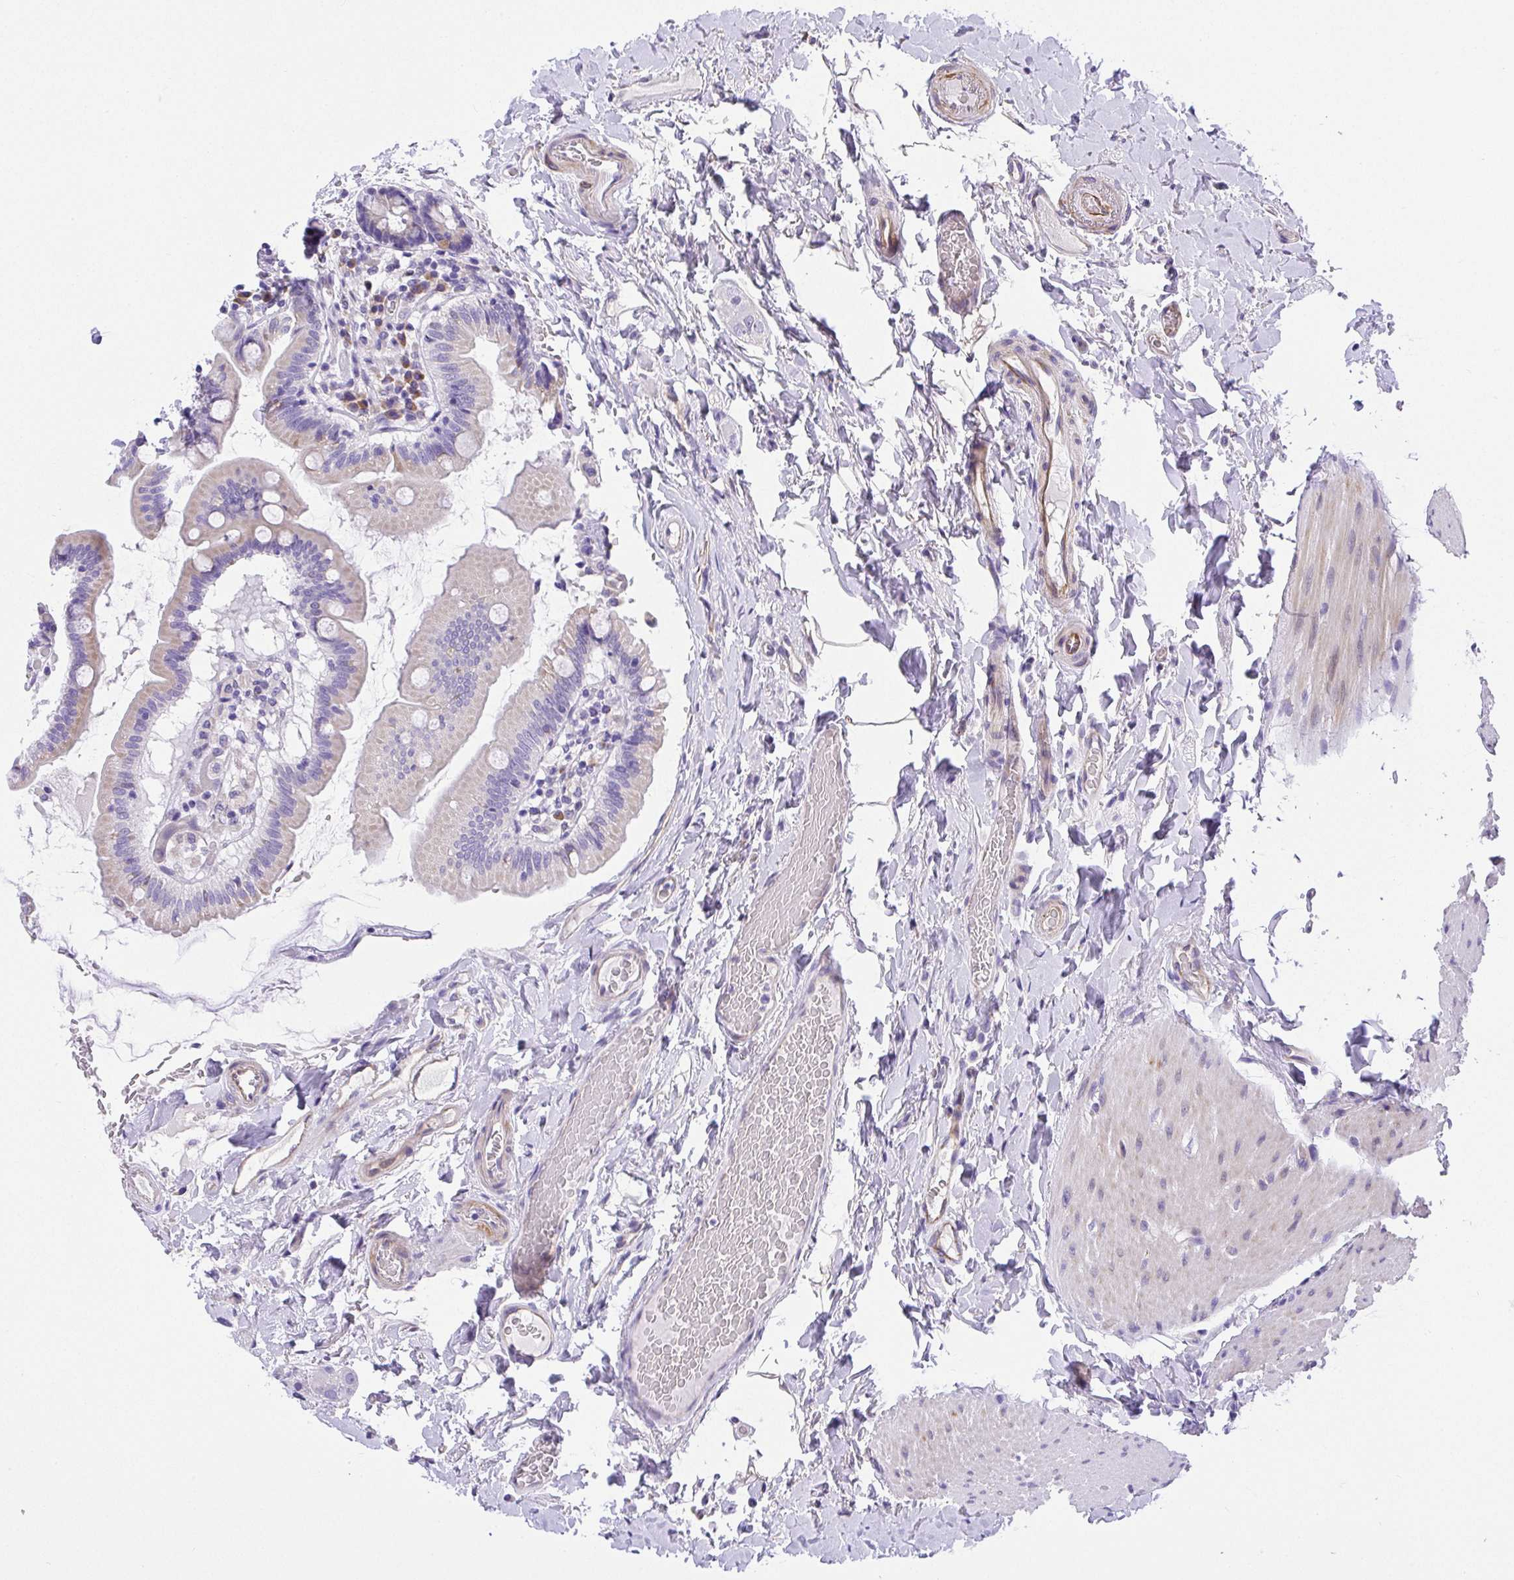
{"staining": {"intensity": "moderate", "quantity": "25%-75%", "location": "cytoplasmic/membranous"}, "tissue": "small intestine", "cell_type": "Glandular cells", "image_type": "normal", "snomed": [{"axis": "morphology", "description": "Normal tissue, NOS"}, {"axis": "topography", "description": "Small intestine"}], "caption": "An immunohistochemistry image of normal tissue is shown. Protein staining in brown highlights moderate cytoplasmic/membranous positivity in small intestine within glandular cells.", "gene": "ADRA2C", "patient": {"sex": "female", "age": 64}}